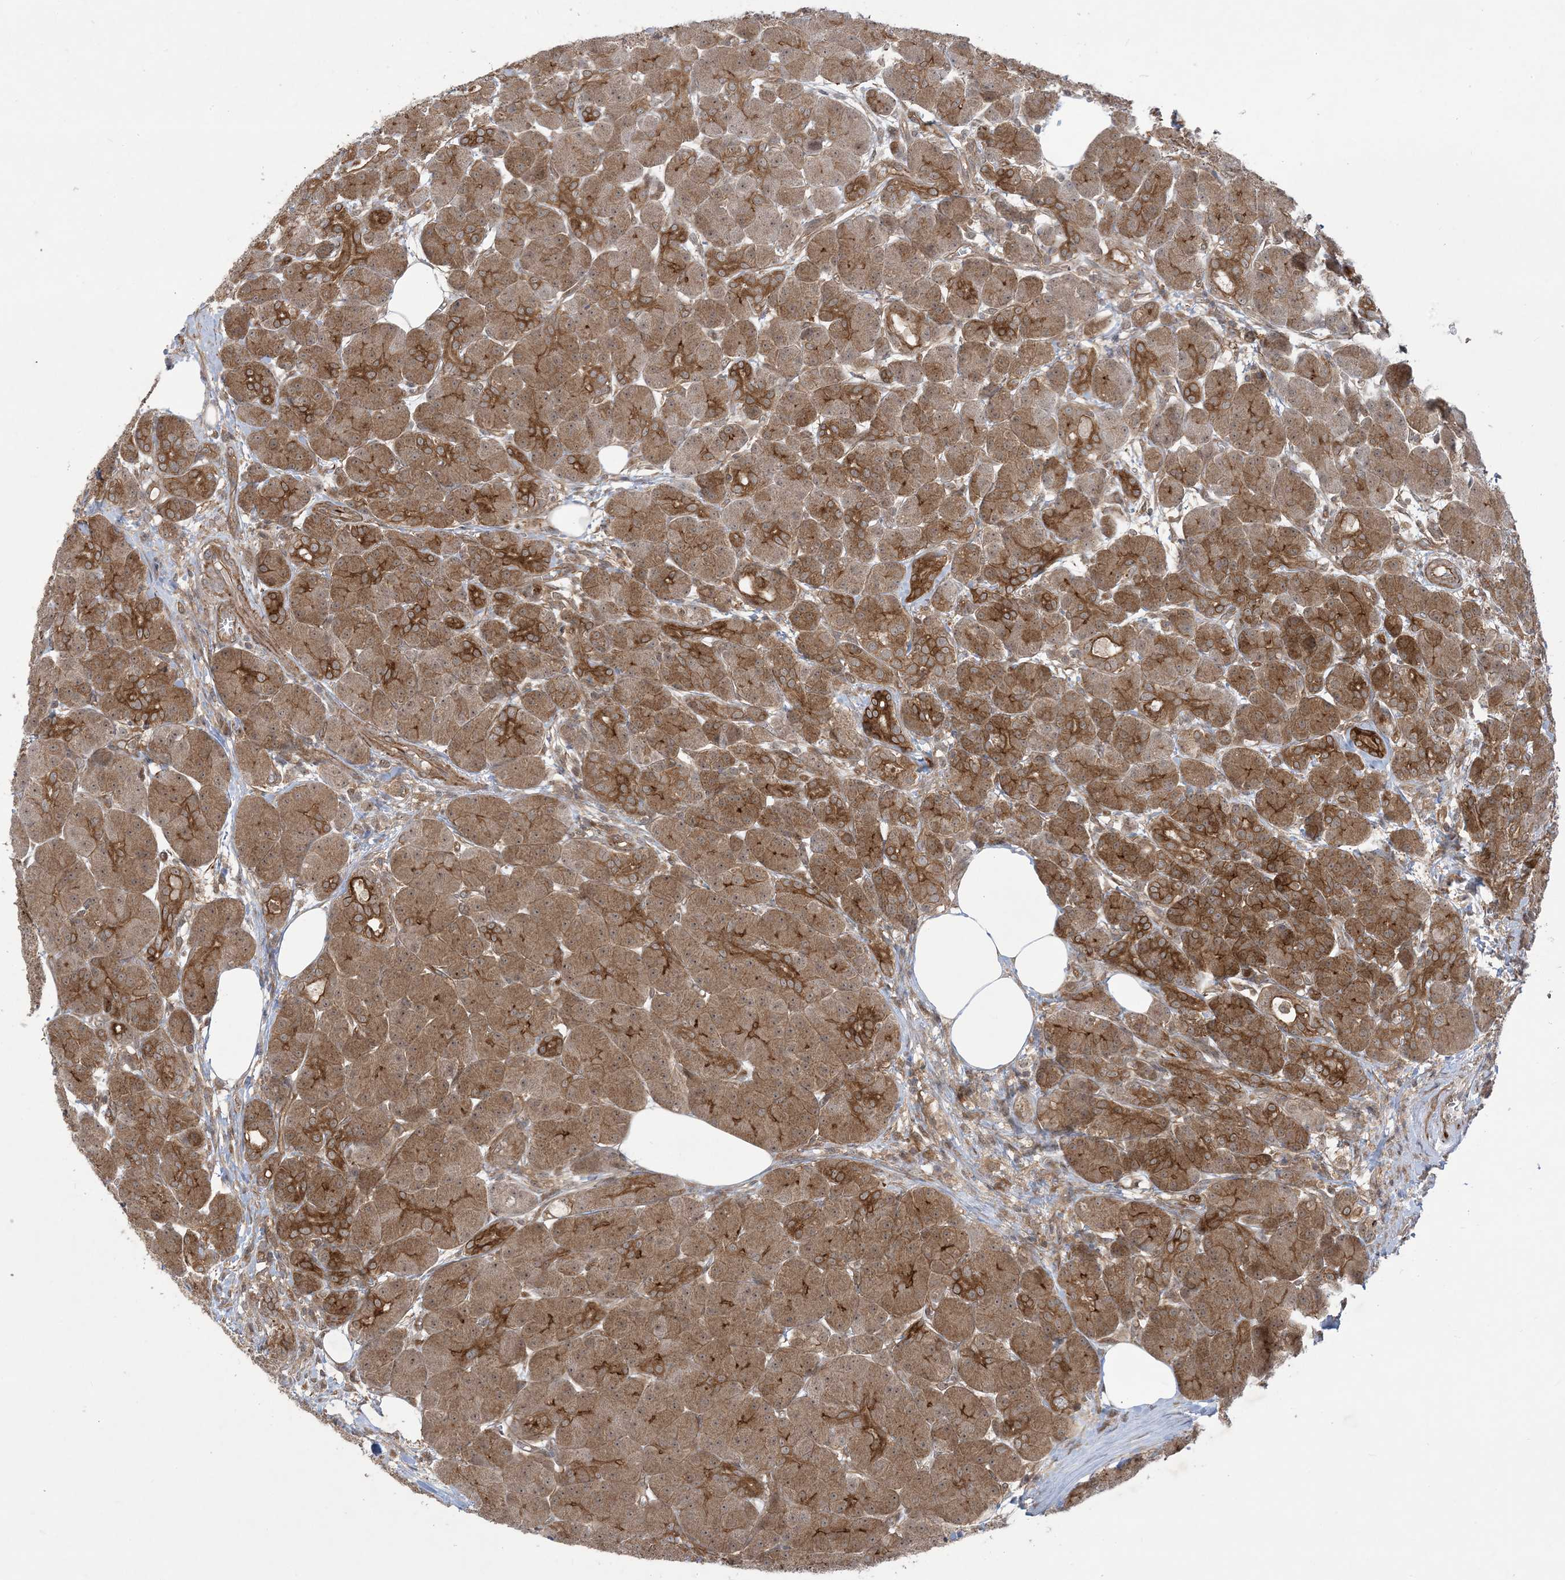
{"staining": {"intensity": "strong", "quantity": ">75%", "location": "cytoplasmic/membranous,nuclear"}, "tissue": "pancreas", "cell_type": "Exocrine glandular cells", "image_type": "normal", "snomed": [{"axis": "morphology", "description": "Normal tissue, NOS"}, {"axis": "topography", "description": "Pancreas"}], "caption": "Pancreas stained with immunohistochemistry displays strong cytoplasmic/membranous,nuclear staining in approximately >75% of exocrine glandular cells.", "gene": "SOGA3", "patient": {"sex": "male", "age": 63}}